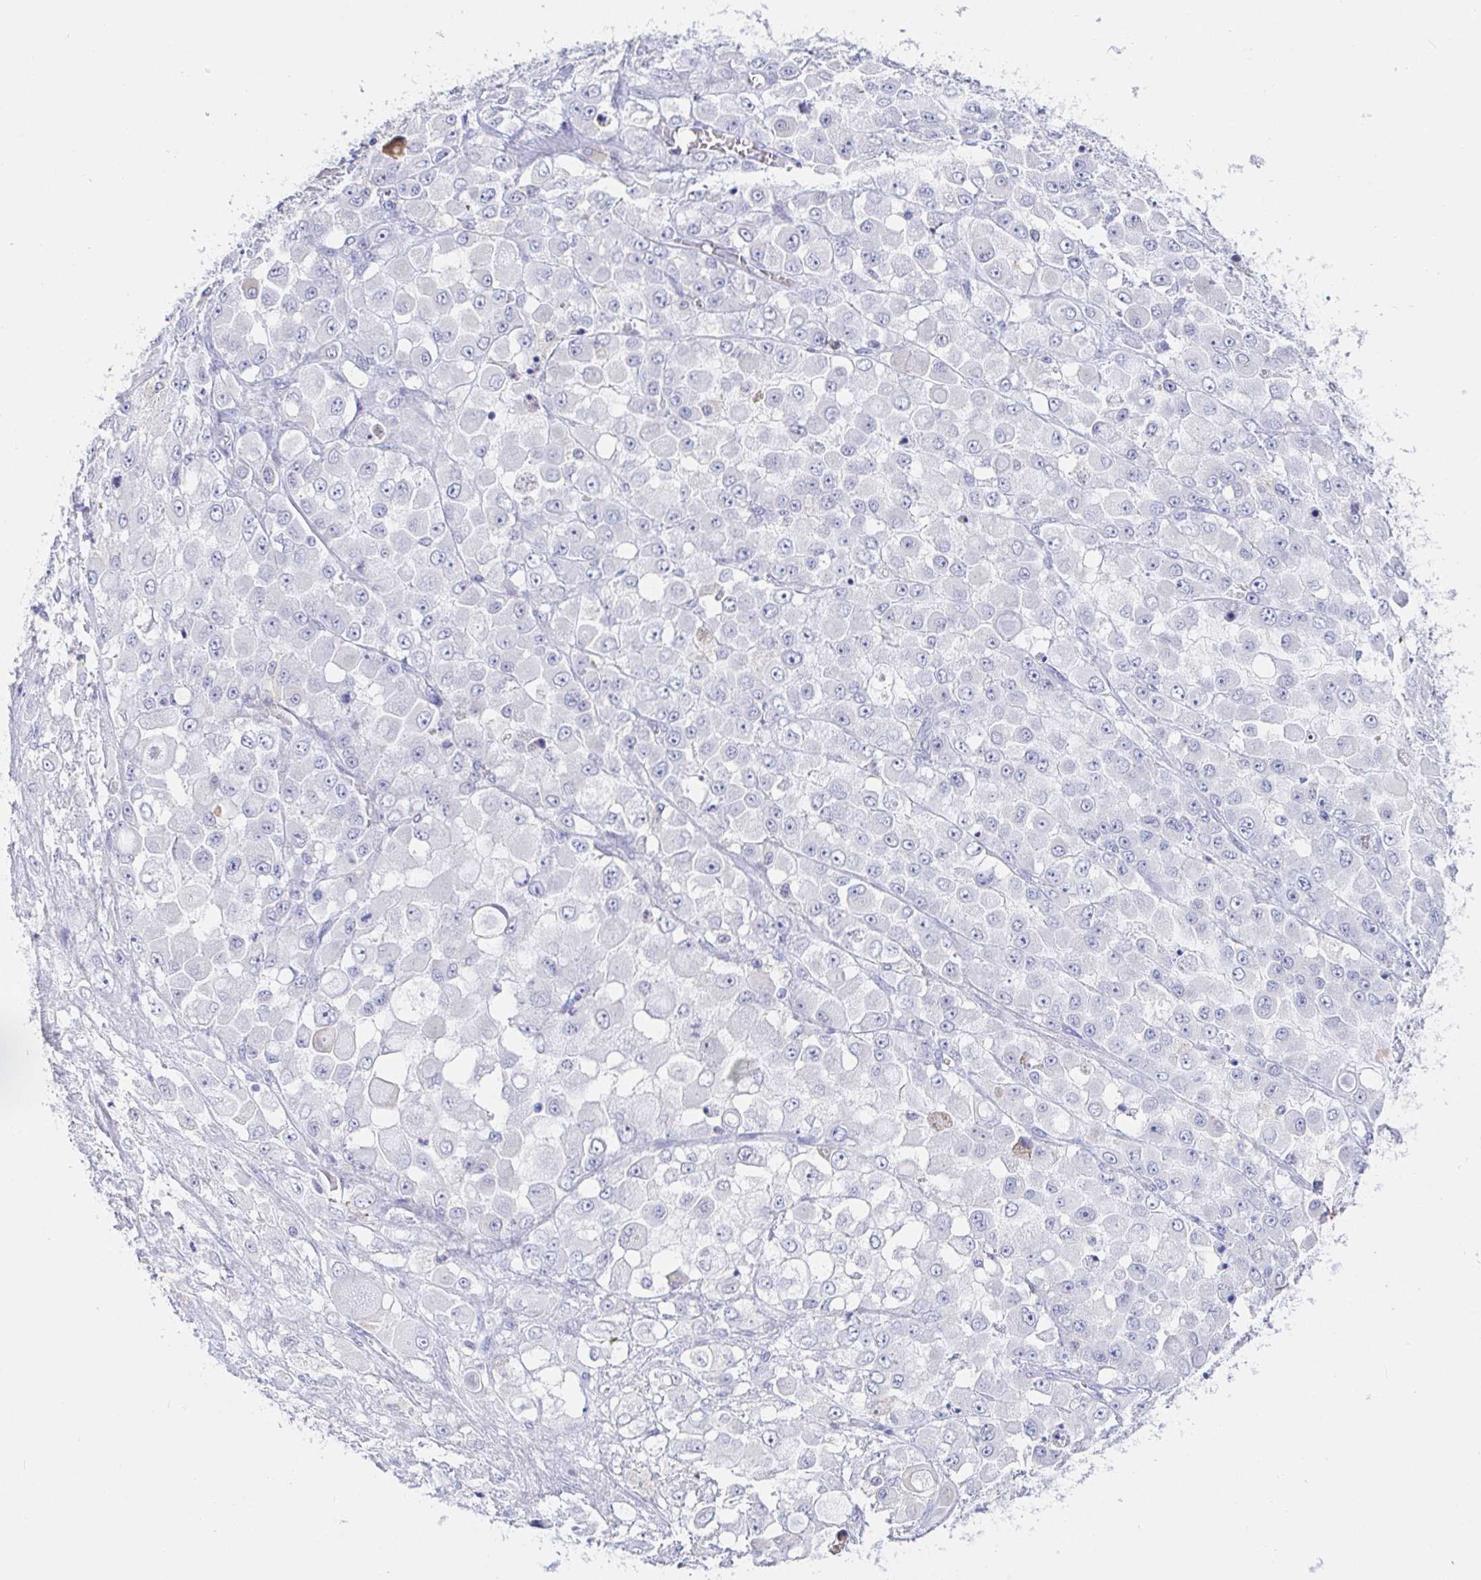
{"staining": {"intensity": "negative", "quantity": "none", "location": "none"}, "tissue": "stomach cancer", "cell_type": "Tumor cells", "image_type": "cancer", "snomed": [{"axis": "morphology", "description": "Adenocarcinoma, NOS"}, {"axis": "topography", "description": "Stomach"}], "caption": "Immunohistochemistry of adenocarcinoma (stomach) exhibits no positivity in tumor cells. (Brightfield microscopy of DAB (3,3'-diaminobenzidine) IHC at high magnification).", "gene": "PDE6B", "patient": {"sex": "female", "age": 76}}